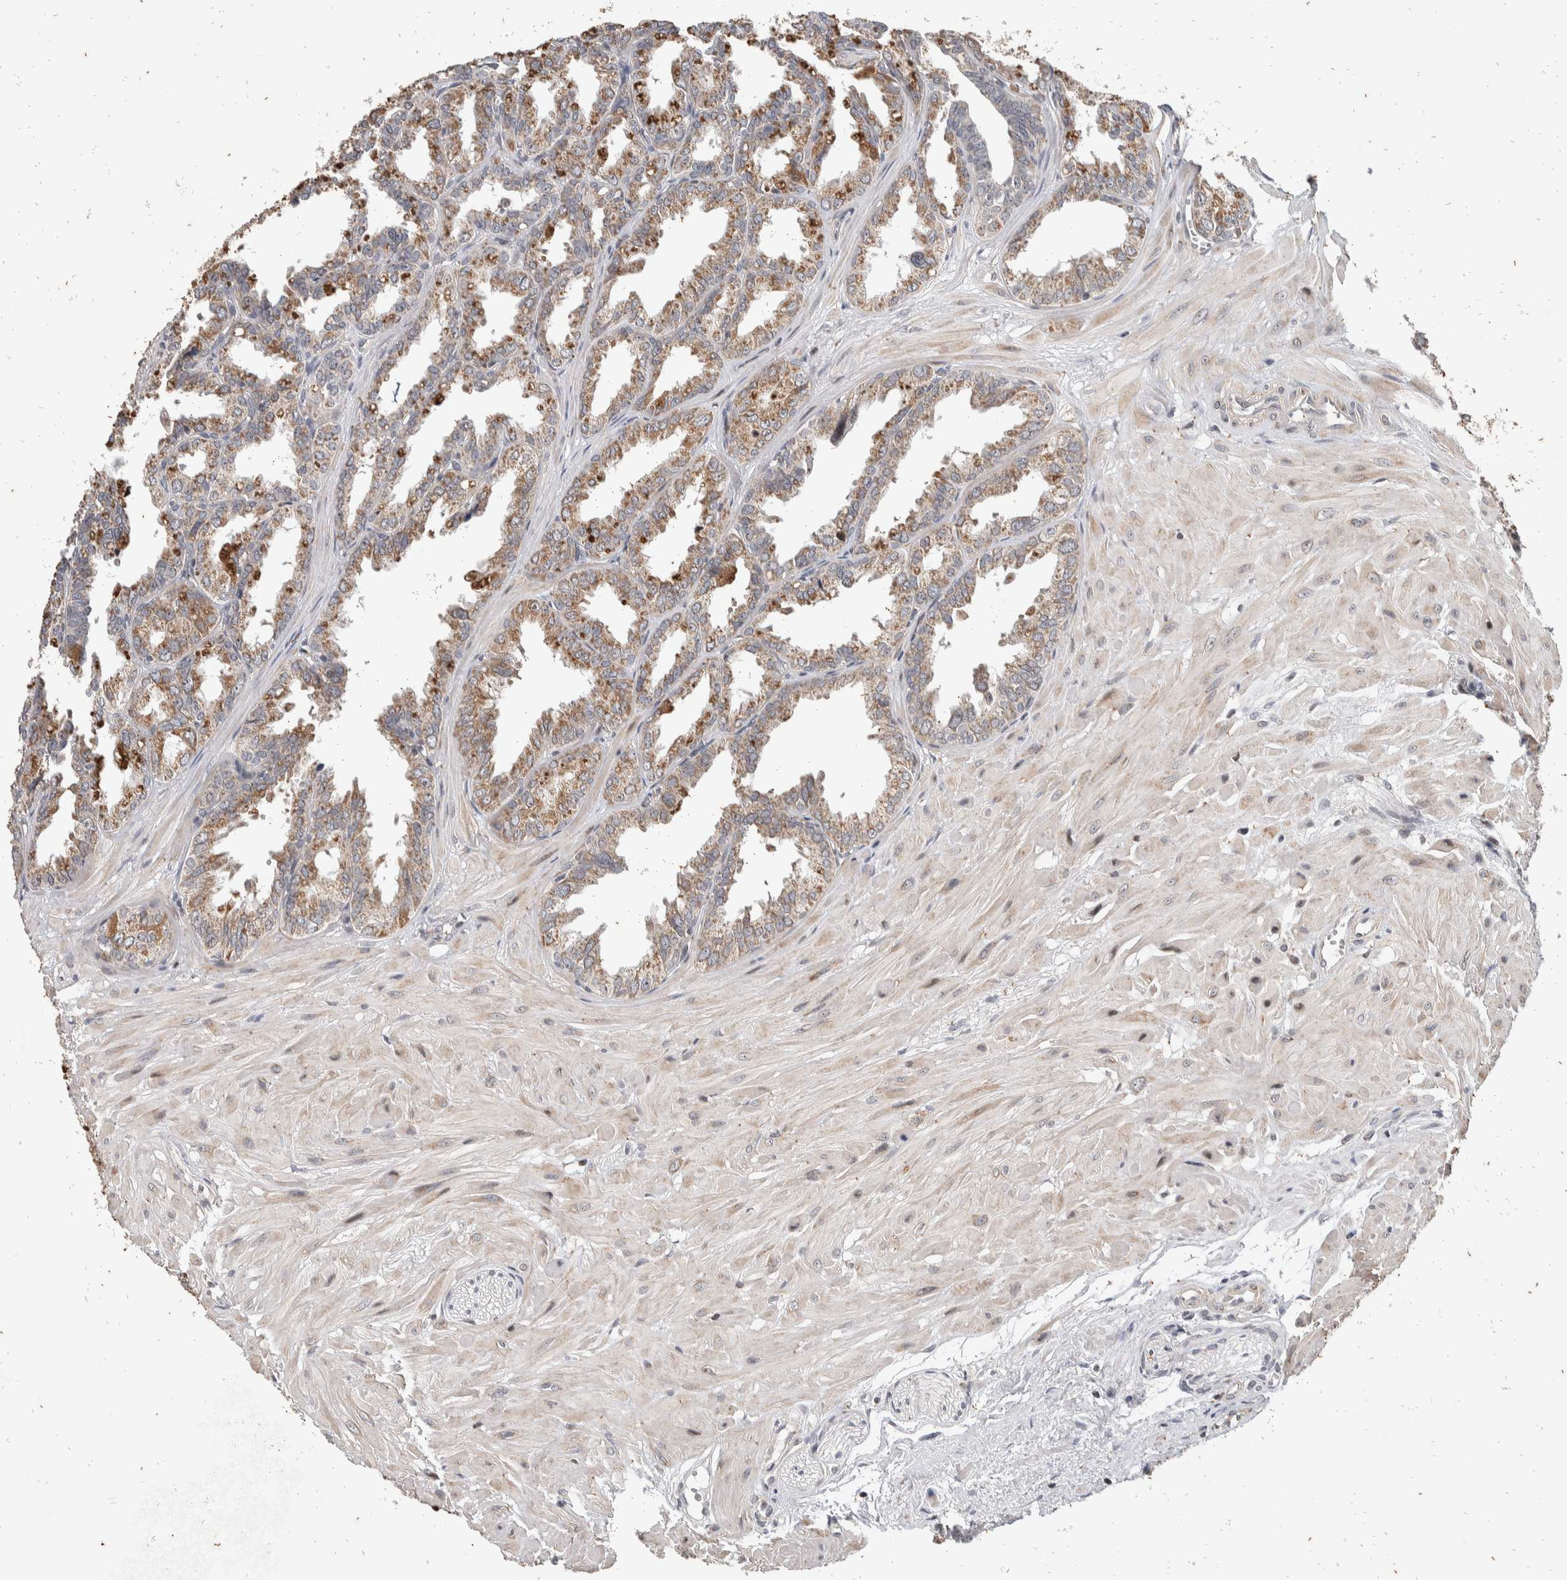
{"staining": {"intensity": "moderate", "quantity": ">75%", "location": "cytoplasmic/membranous"}, "tissue": "seminal vesicle", "cell_type": "Glandular cells", "image_type": "normal", "snomed": [{"axis": "morphology", "description": "Normal tissue, NOS"}, {"axis": "topography", "description": "Prostate"}, {"axis": "topography", "description": "Seminal veicle"}], "caption": "DAB (3,3'-diaminobenzidine) immunohistochemical staining of normal human seminal vesicle shows moderate cytoplasmic/membranous protein staining in about >75% of glandular cells. (Stains: DAB in brown, nuclei in blue, Microscopy: brightfield microscopy at high magnification).", "gene": "ATXN7L1", "patient": {"sex": "male", "age": 51}}